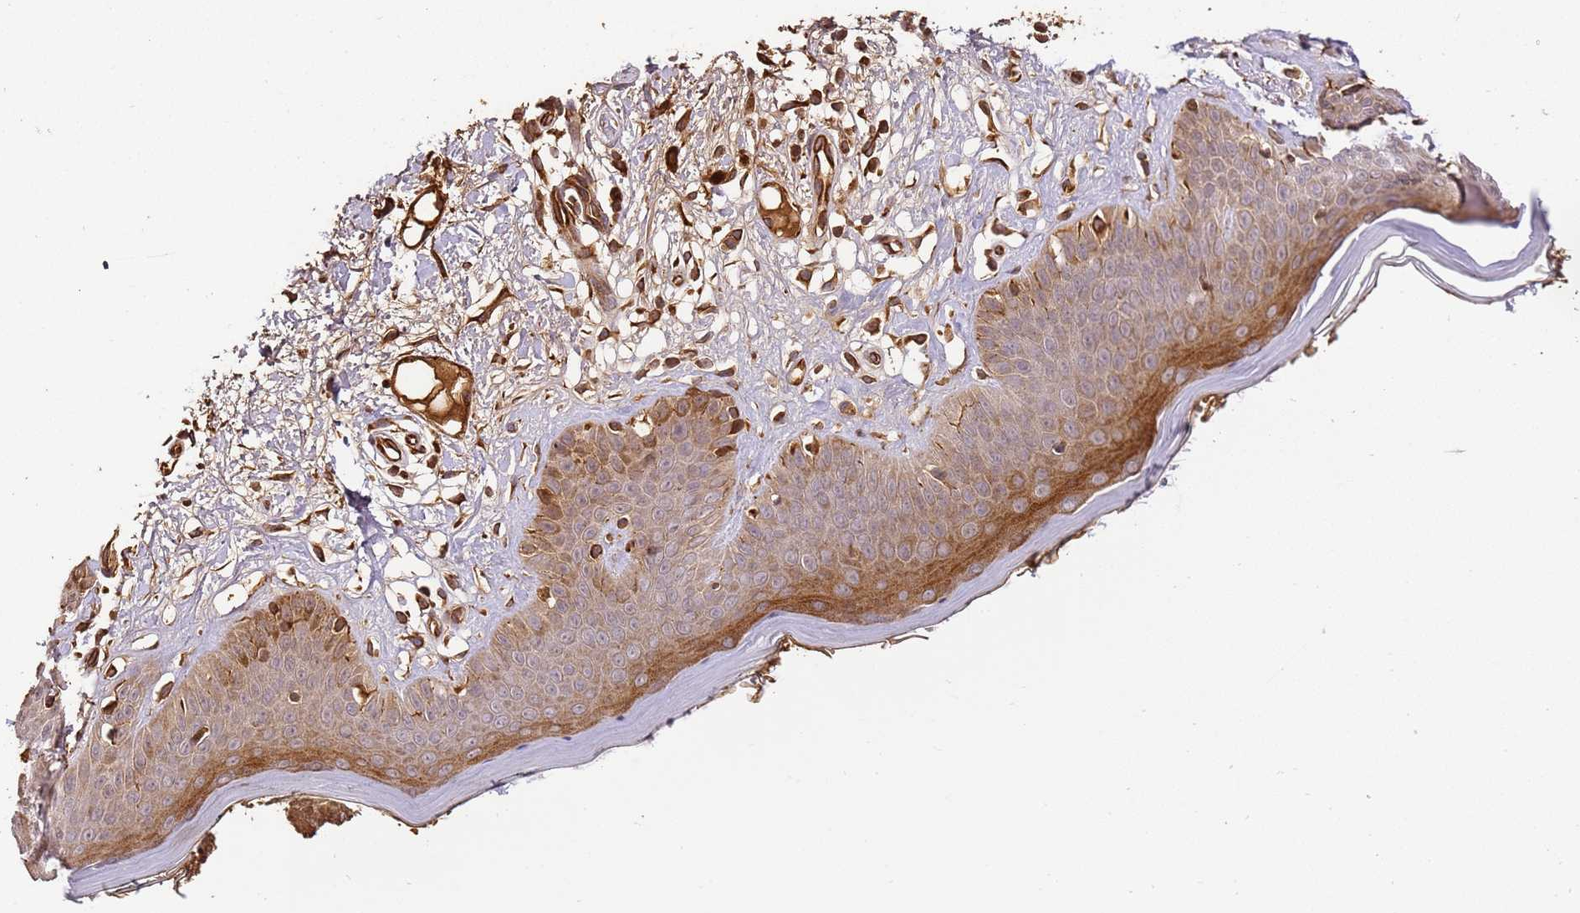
{"staining": {"intensity": "moderate", "quantity": ">75%", "location": "cytoplasmic/membranous"}, "tissue": "skin", "cell_type": "Fibroblasts", "image_type": "normal", "snomed": [{"axis": "morphology", "description": "Normal tissue, NOS"}, {"axis": "topography", "description": "Skin"}], "caption": "Immunohistochemistry (IHC) staining of unremarkable skin, which shows medium levels of moderate cytoplasmic/membranous staining in approximately >75% of fibroblasts indicating moderate cytoplasmic/membranous protein expression. The staining was performed using DAB (3,3'-diaminobenzidine) (brown) for protein detection and nuclei were counterstained in hematoxylin (blue).", "gene": "KATNAL2", "patient": {"sex": "female", "age": 64}}